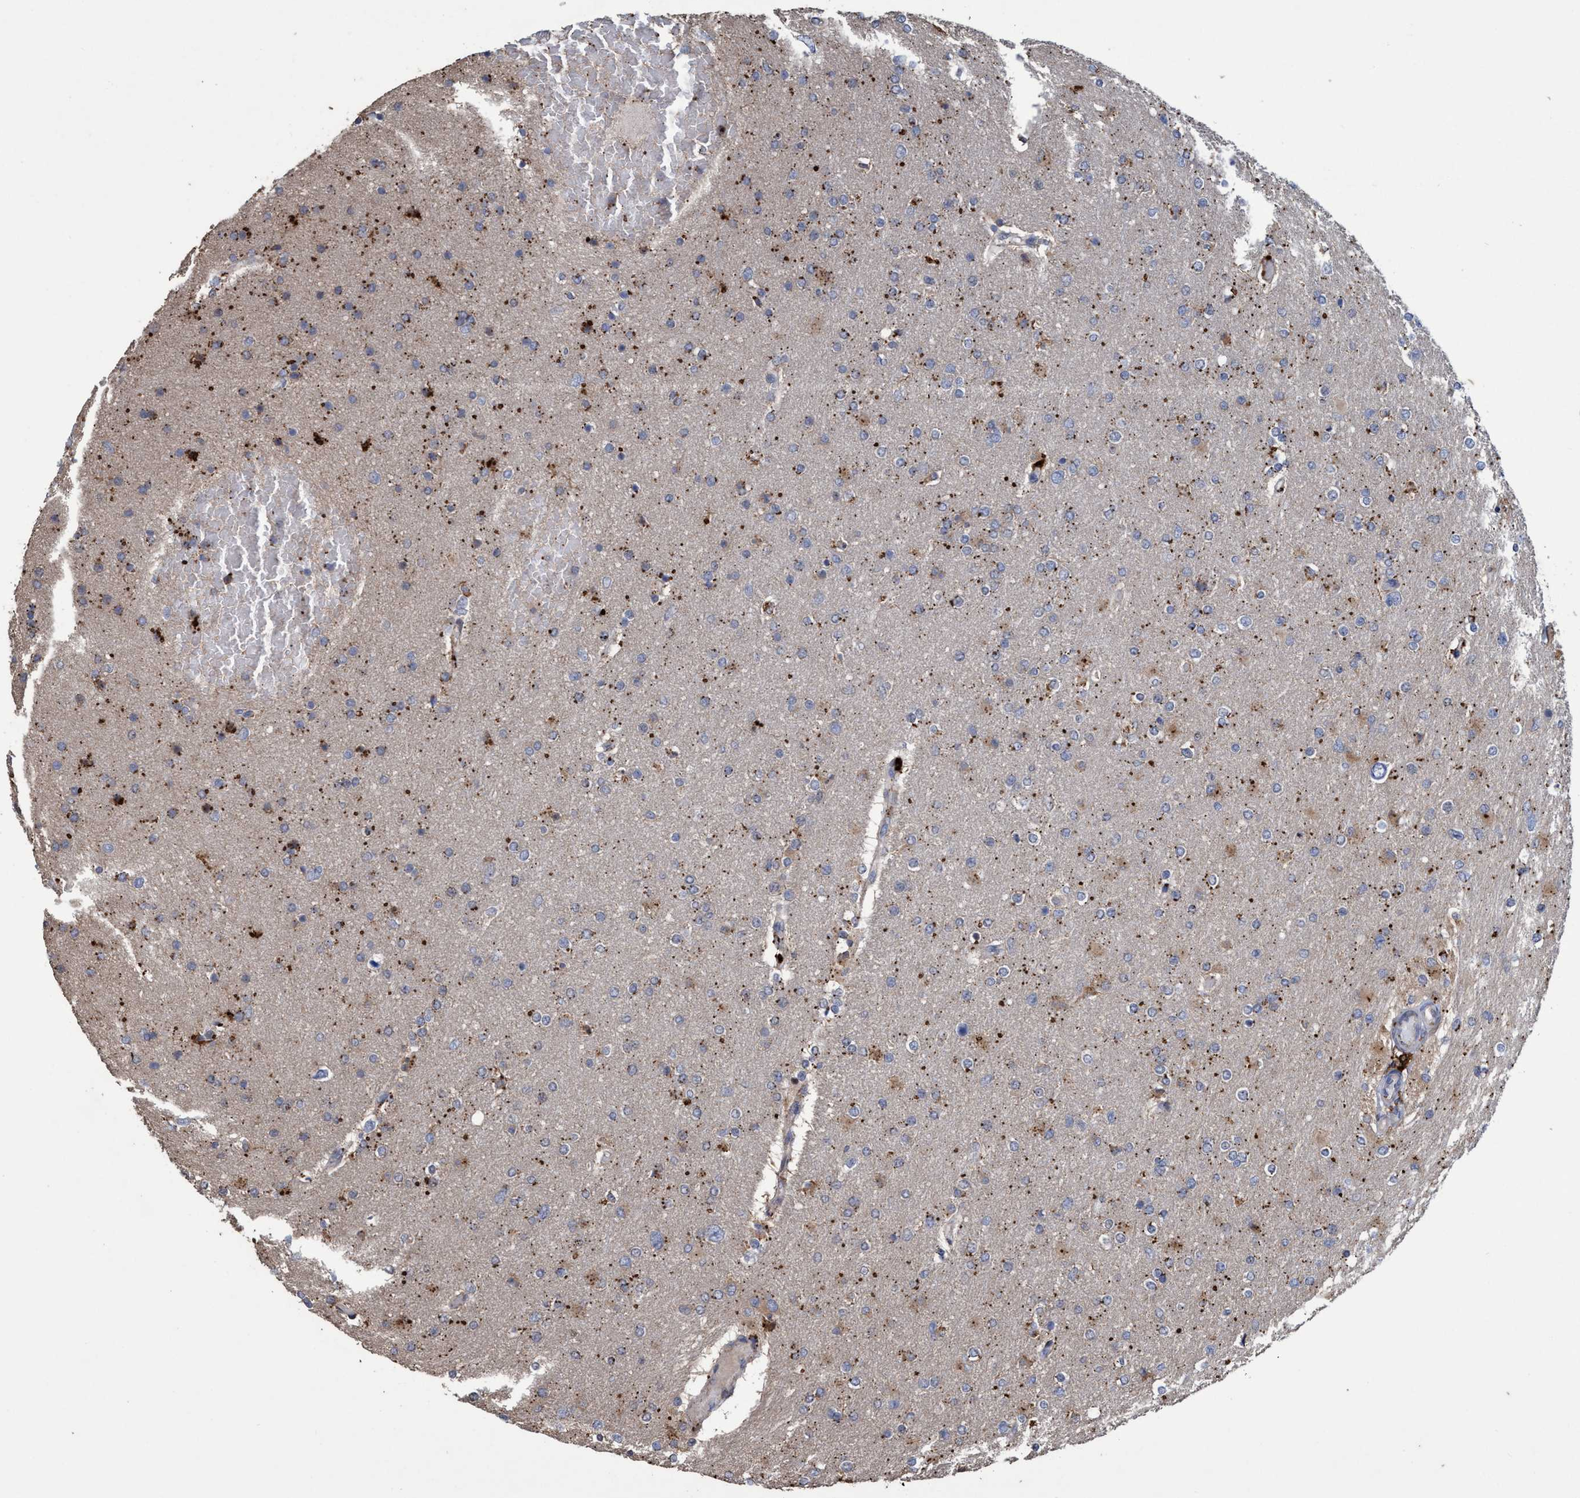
{"staining": {"intensity": "moderate", "quantity": "<25%", "location": "cytoplasmic/membranous"}, "tissue": "glioma", "cell_type": "Tumor cells", "image_type": "cancer", "snomed": [{"axis": "morphology", "description": "Glioma, malignant, High grade"}, {"axis": "topography", "description": "Cerebral cortex"}], "caption": "Protein staining reveals moderate cytoplasmic/membranous expression in approximately <25% of tumor cells in high-grade glioma (malignant). The protein of interest is shown in brown color, while the nuclei are stained blue.", "gene": "BBS9", "patient": {"sex": "female", "age": 36}}